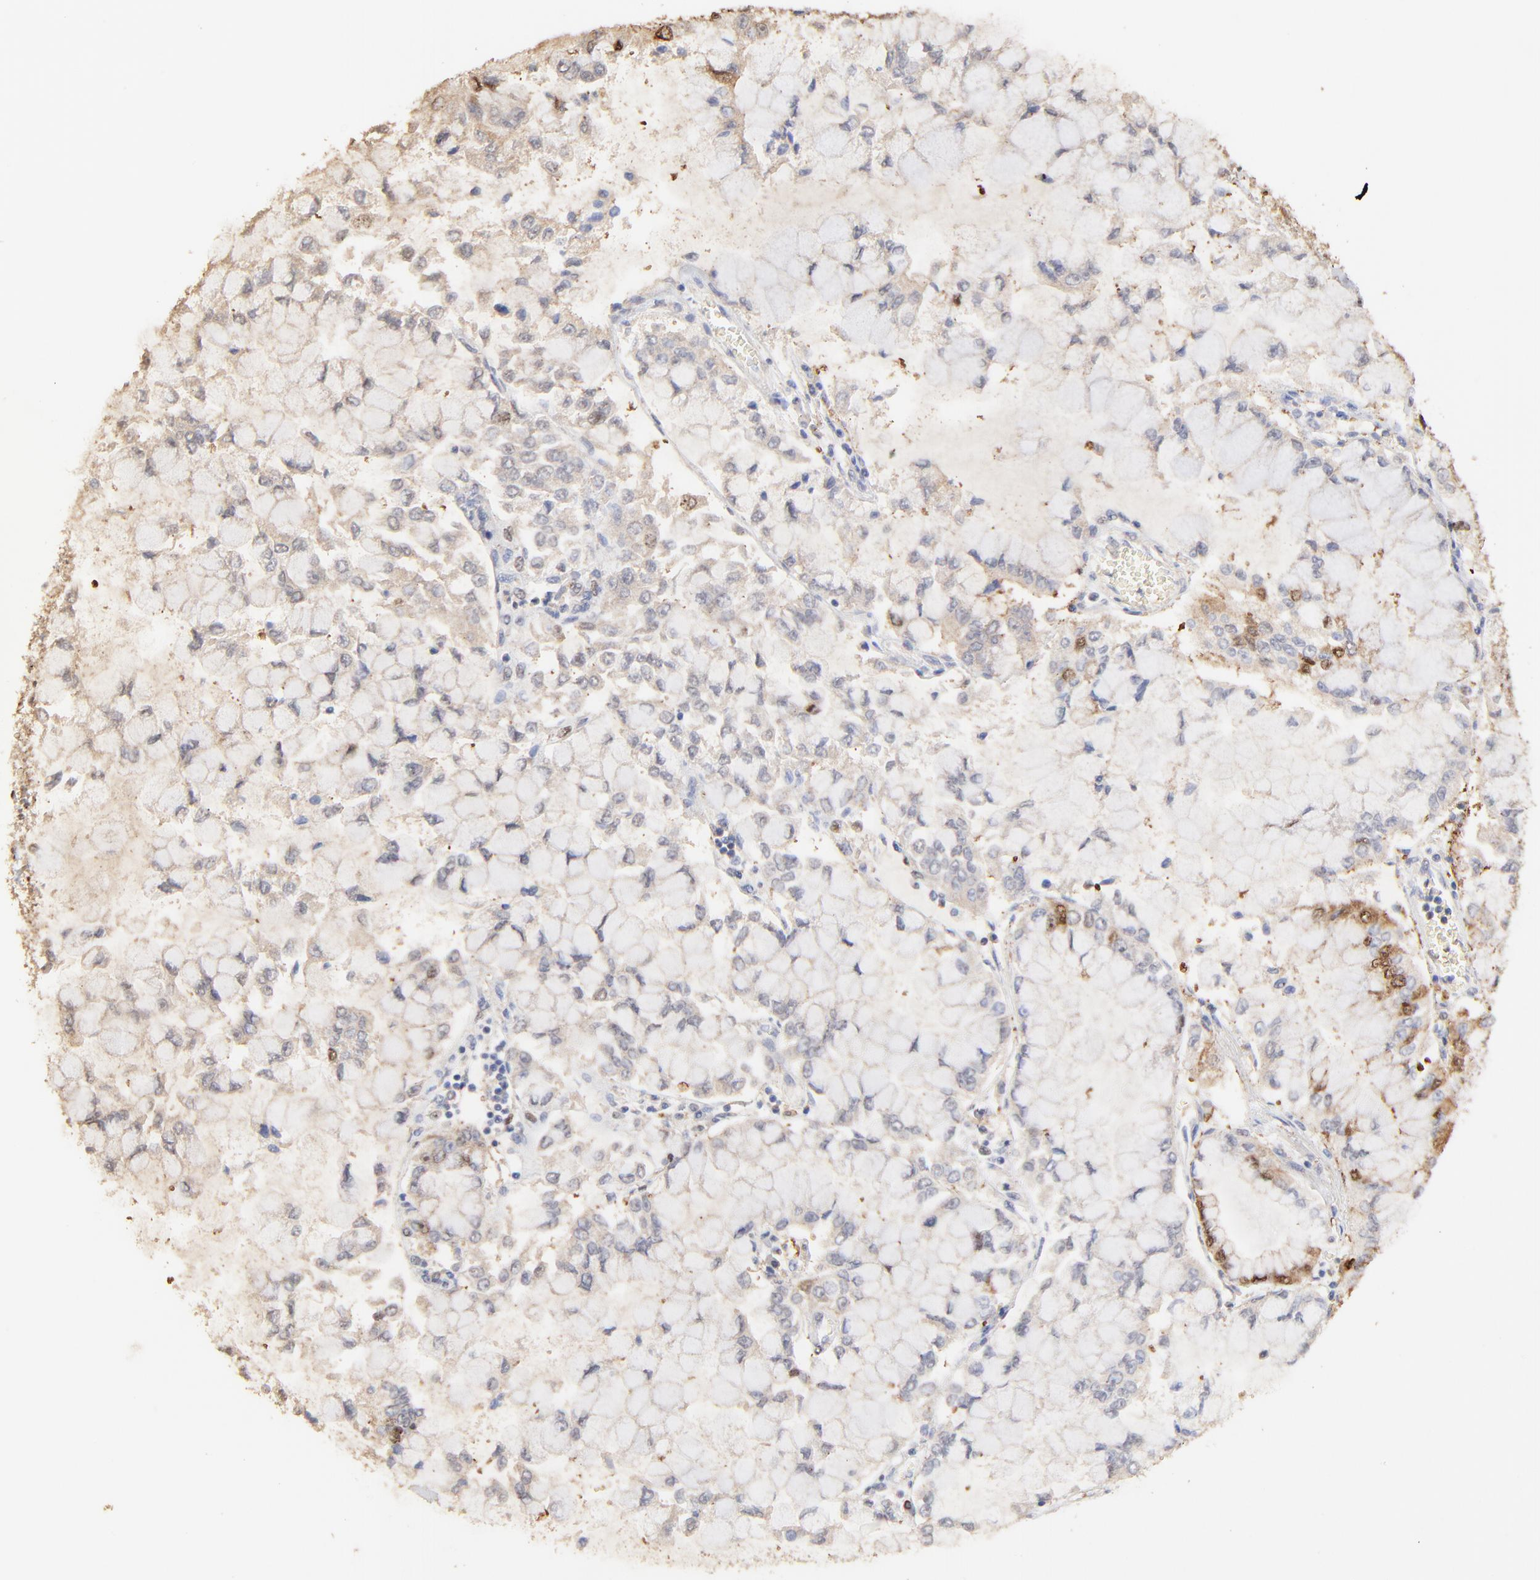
{"staining": {"intensity": "weak", "quantity": "<25%", "location": "nuclear"}, "tissue": "liver cancer", "cell_type": "Tumor cells", "image_type": "cancer", "snomed": [{"axis": "morphology", "description": "Cholangiocarcinoma"}, {"axis": "topography", "description": "Liver"}], "caption": "An image of human liver cancer (cholangiocarcinoma) is negative for staining in tumor cells. The staining was performed using DAB (3,3'-diaminobenzidine) to visualize the protein expression in brown, while the nuclei were stained in blue with hematoxylin (Magnification: 20x).", "gene": "BIRC5", "patient": {"sex": "female", "age": 79}}